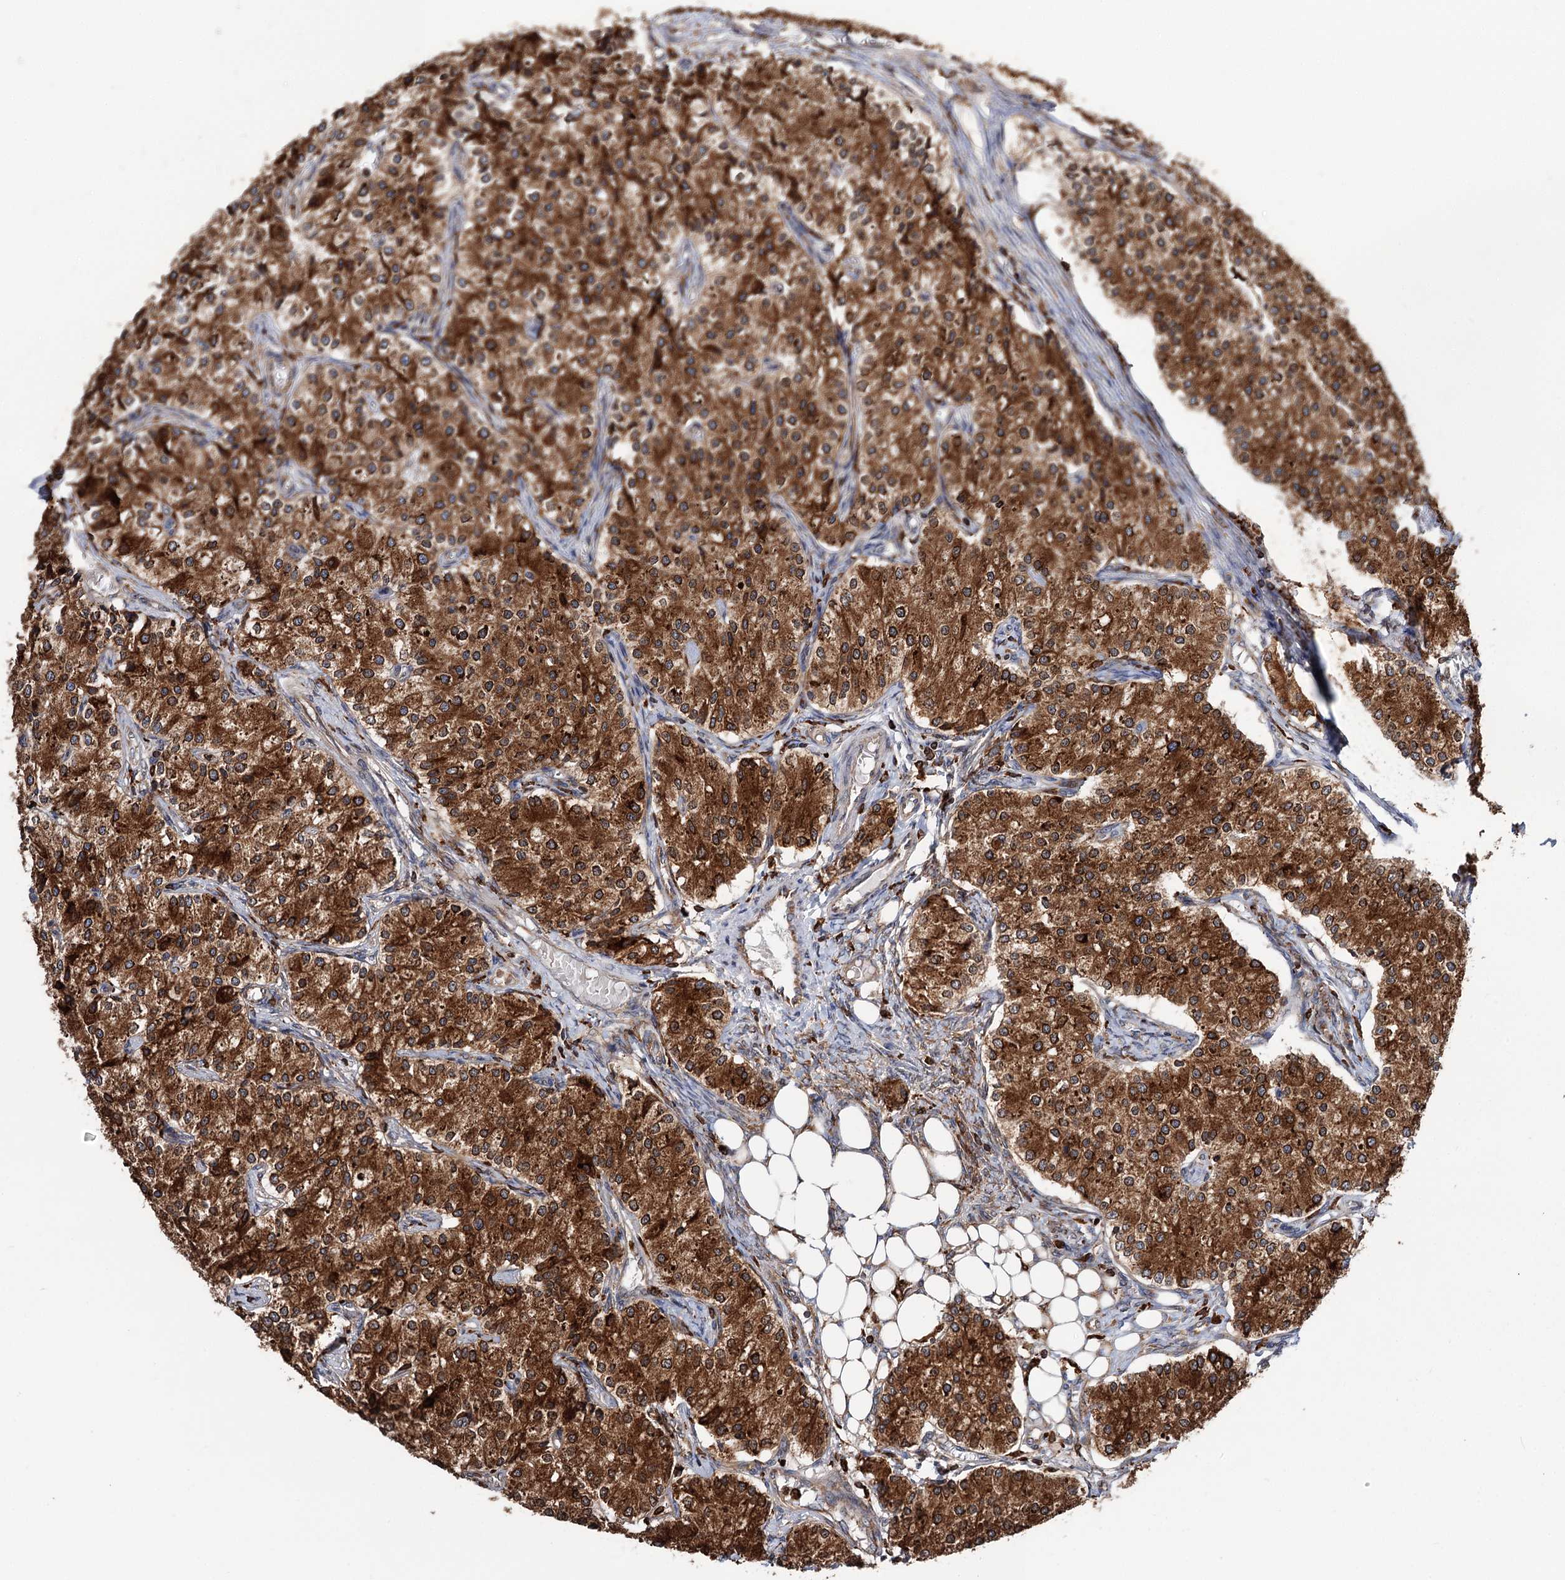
{"staining": {"intensity": "strong", "quantity": ">75%", "location": "cytoplasmic/membranous"}, "tissue": "carcinoid", "cell_type": "Tumor cells", "image_type": "cancer", "snomed": [{"axis": "morphology", "description": "Carcinoid, malignant, NOS"}, {"axis": "topography", "description": "Colon"}], "caption": "A histopathology image showing strong cytoplasmic/membranous expression in about >75% of tumor cells in carcinoid (malignant), as visualized by brown immunohistochemical staining.", "gene": "ERP29", "patient": {"sex": "female", "age": 52}}